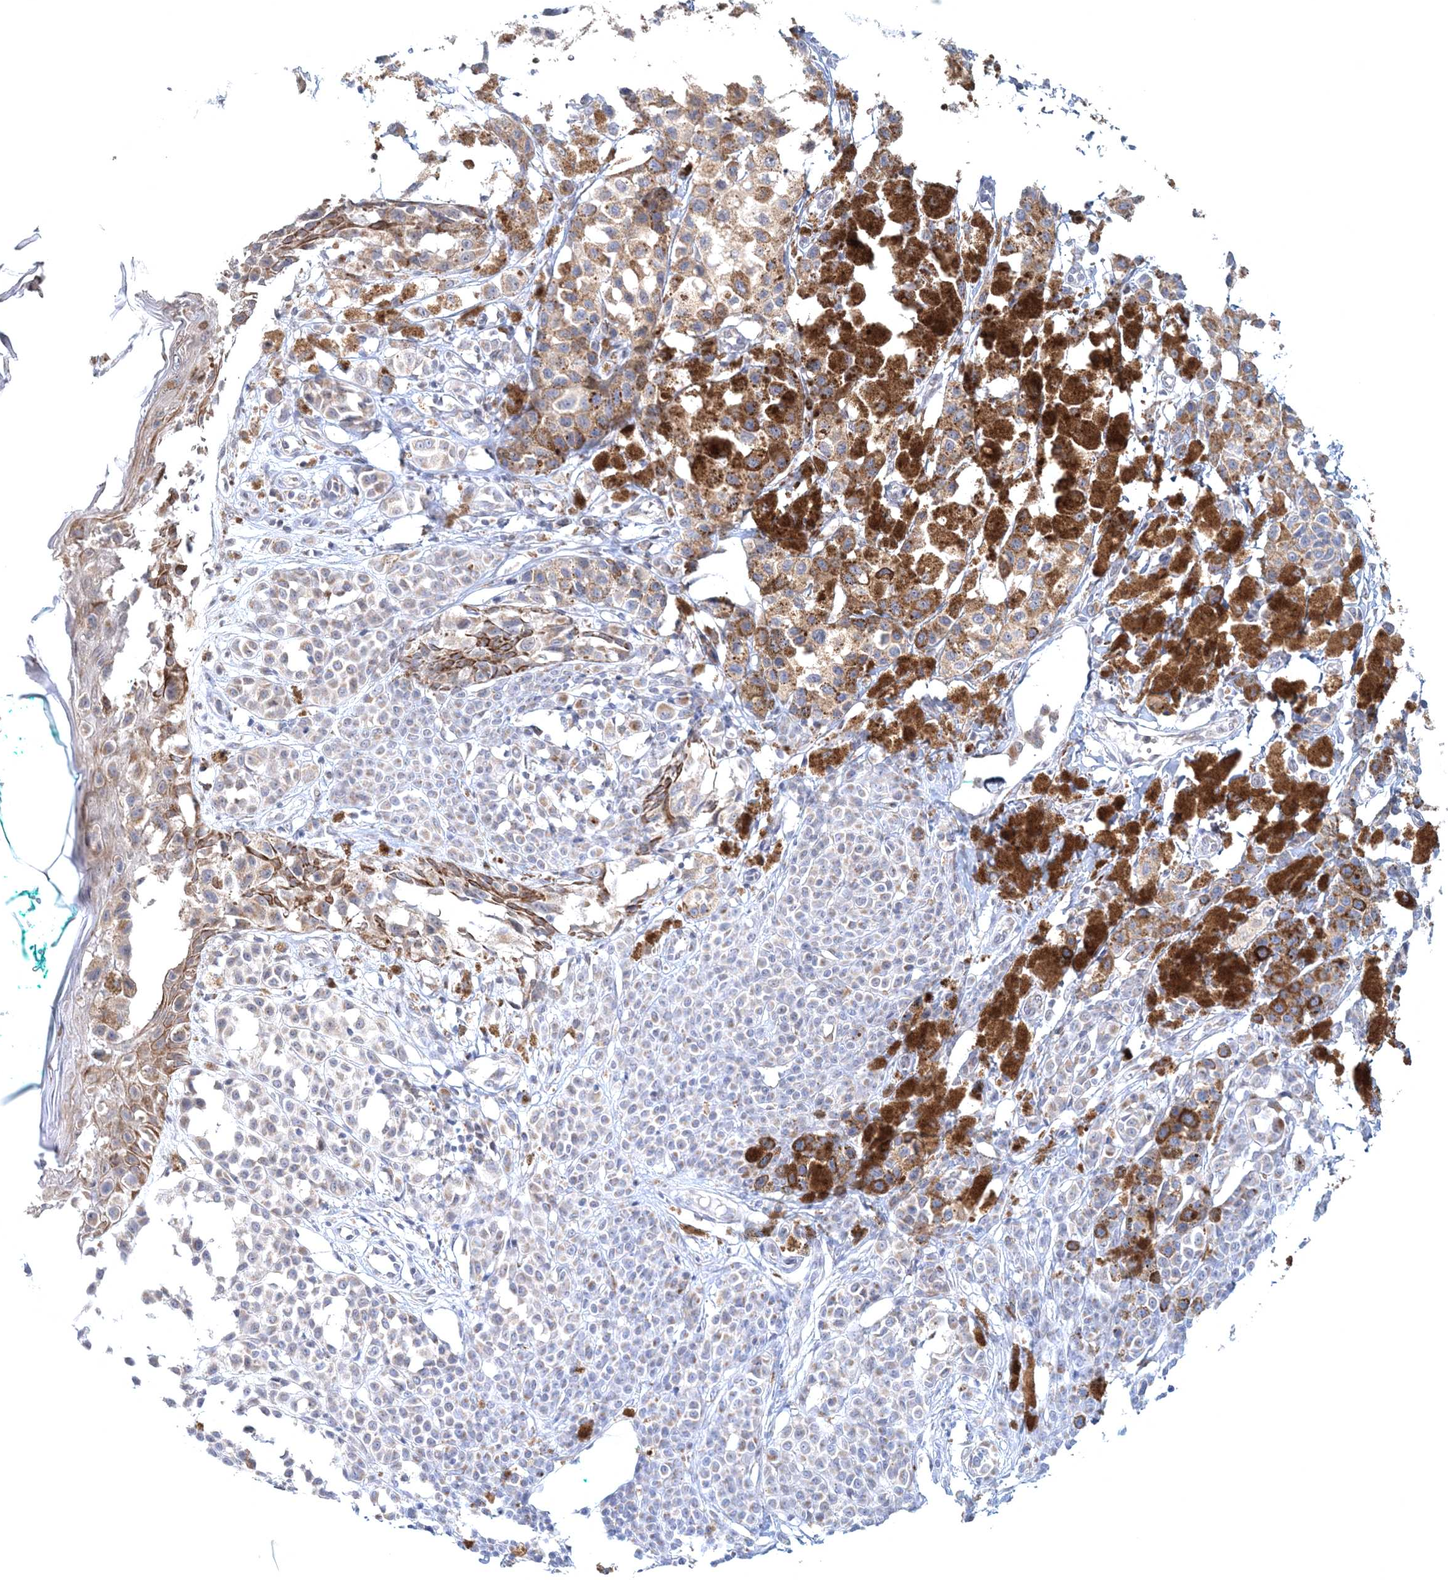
{"staining": {"intensity": "moderate", "quantity": "<25%", "location": "cytoplasmic/membranous"}, "tissue": "melanoma", "cell_type": "Tumor cells", "image_type": "cancer", "snomed": [{"axis": "morphology", "description": "Malignant melanoma, NOS"}, {"axis": "topography", "description": "Skin of leg"}], "caption": "This is an image of immunohistochemistry staining of malignant melanoma, which shows moderate expression in the cytoplasmic/membranous of tumor cells.", "gene": "RNF150", "patient": {"sex": "female", "age": 72}}